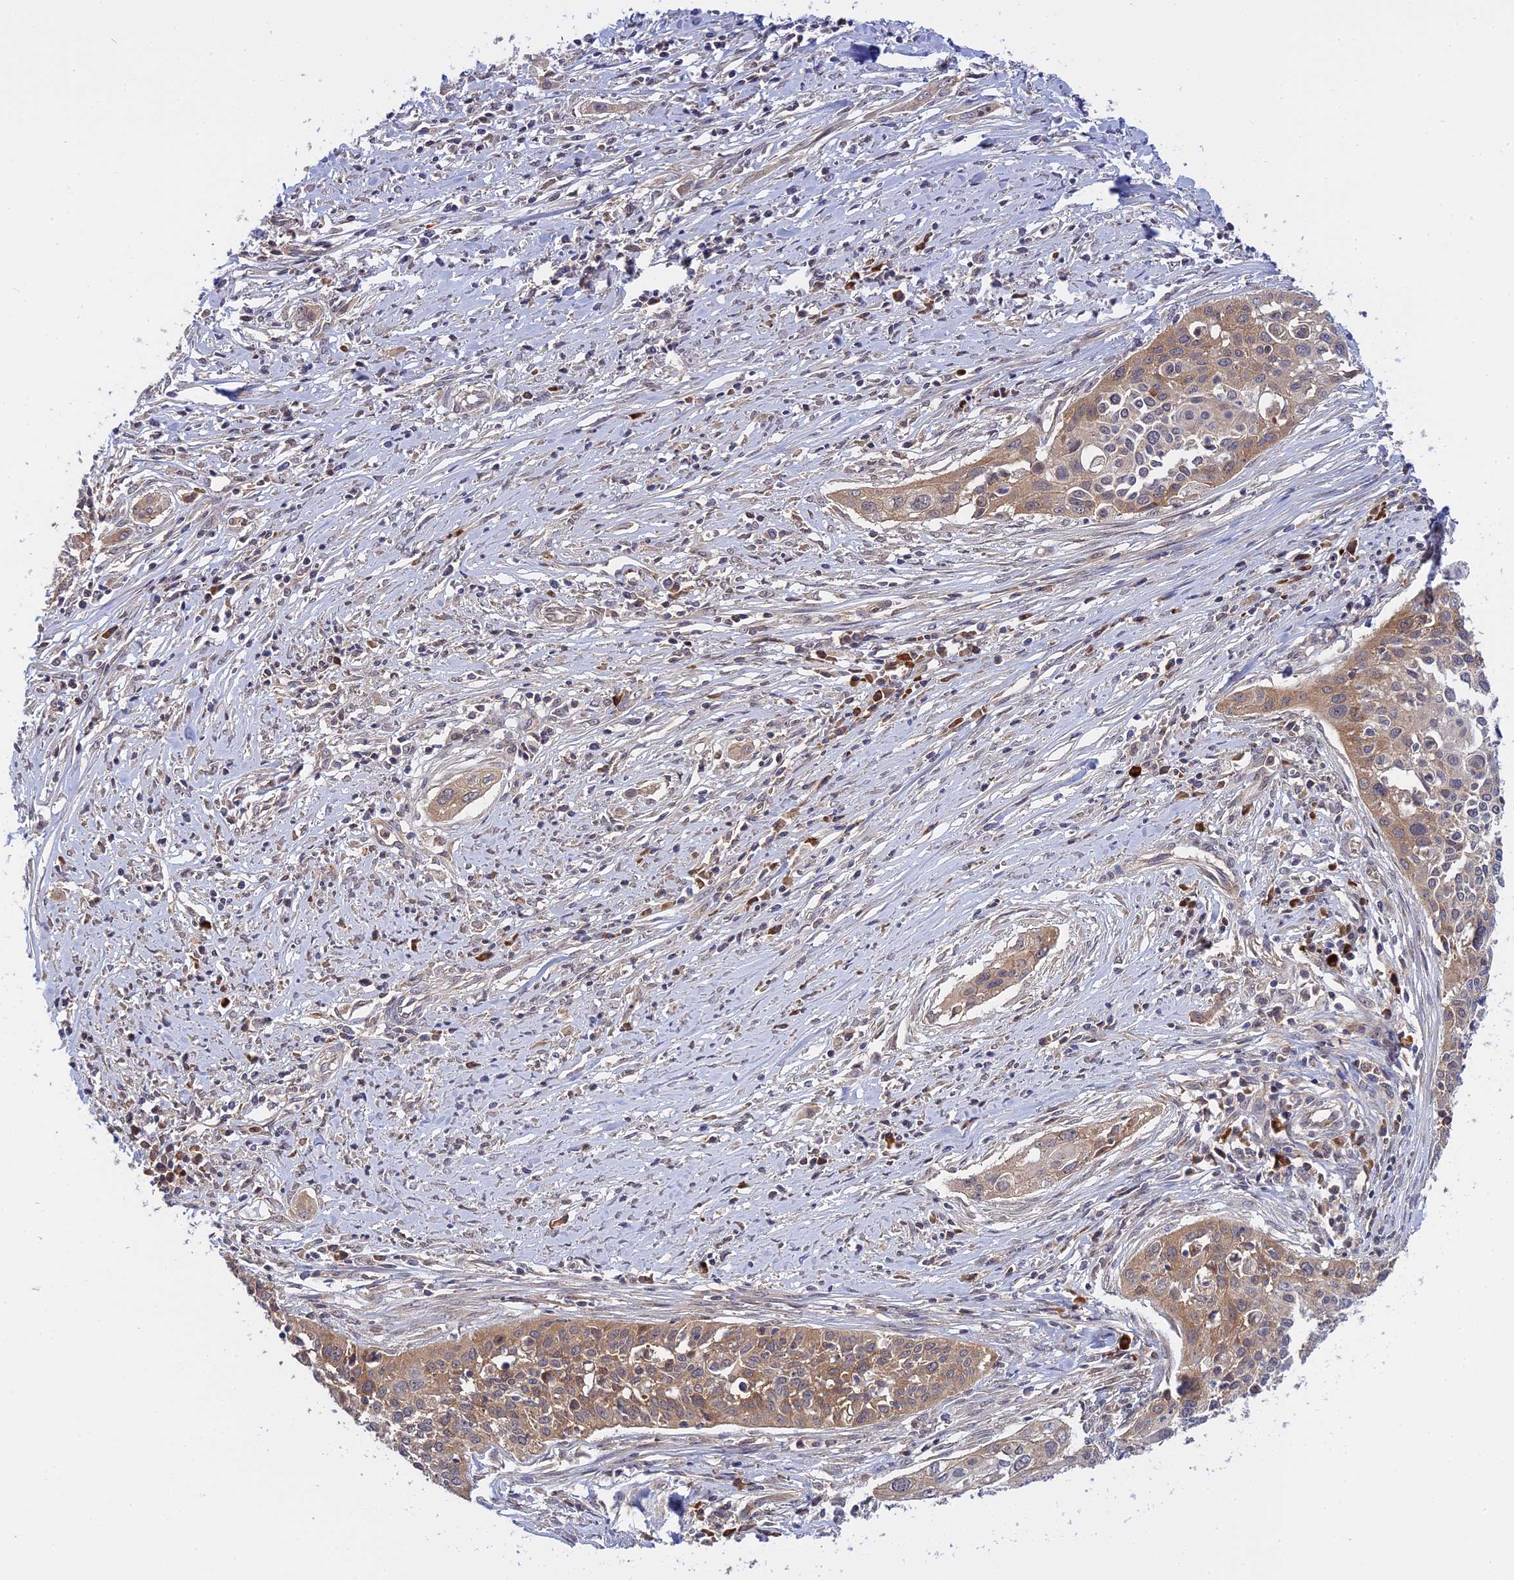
{"staining": {"intensity": "weak", "quantity": ">75%", "location": "cytoplasmic/membranous"}, "tissue": "cervical cancer", "cell_type": "Tumor cells", "image_type": "cancer", "snomed": [{"axis": "morphology", "description": "Squamous cell carcinoma, NOS"}, {"axis": "topography", "description": "Cervix"}], "caption": "Protein expression analysis of cervical cancer (squamous cell carcinoma) displays weak cytoplasmic/membranous expression in about >75% of tumor cells.", "gene": "IL21R", "patient": {"sex": "female", "age": 34}}